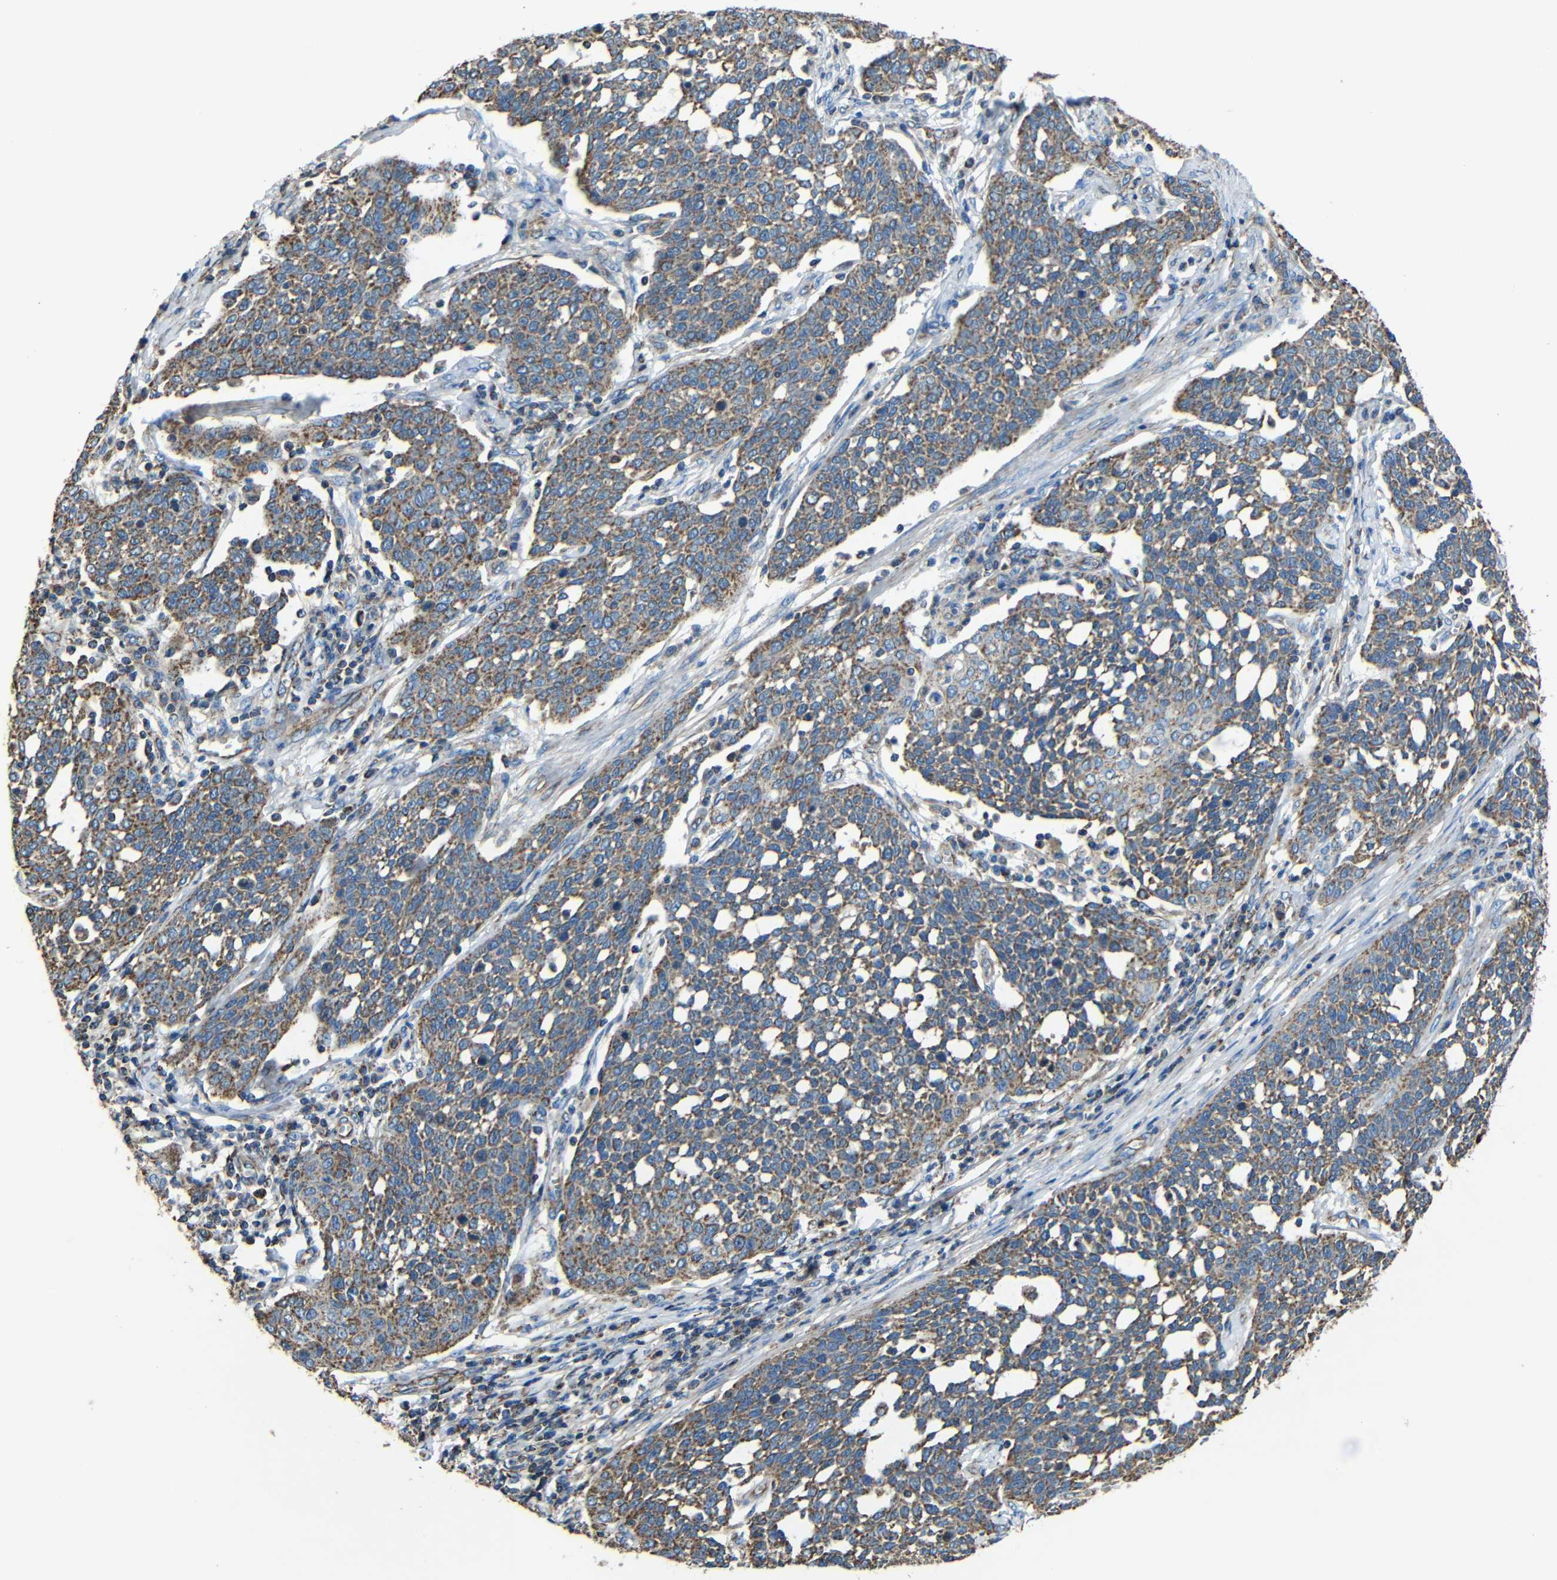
{"staining": {"intensity": "moderate", "quantity": ">75%", "location": "cytoplasmic/membranous"}, "tissue": "cervical cancer", "cell_type": "Tumor cells", "image_type": "cancer", "snomed": [{"axis": "morphology", "description": "Squamous cell carcinoma, NOS"}, {"axis": "topography", "description": "Cervix"}], "caption": "Cervical squamous cell carcinoma tissue exhibits moderate cytoplasmic/membranous expression in approximately >75% of tumor cells", "gene": "INTS6L", "patient": {"sex": "female", "age": 34}}